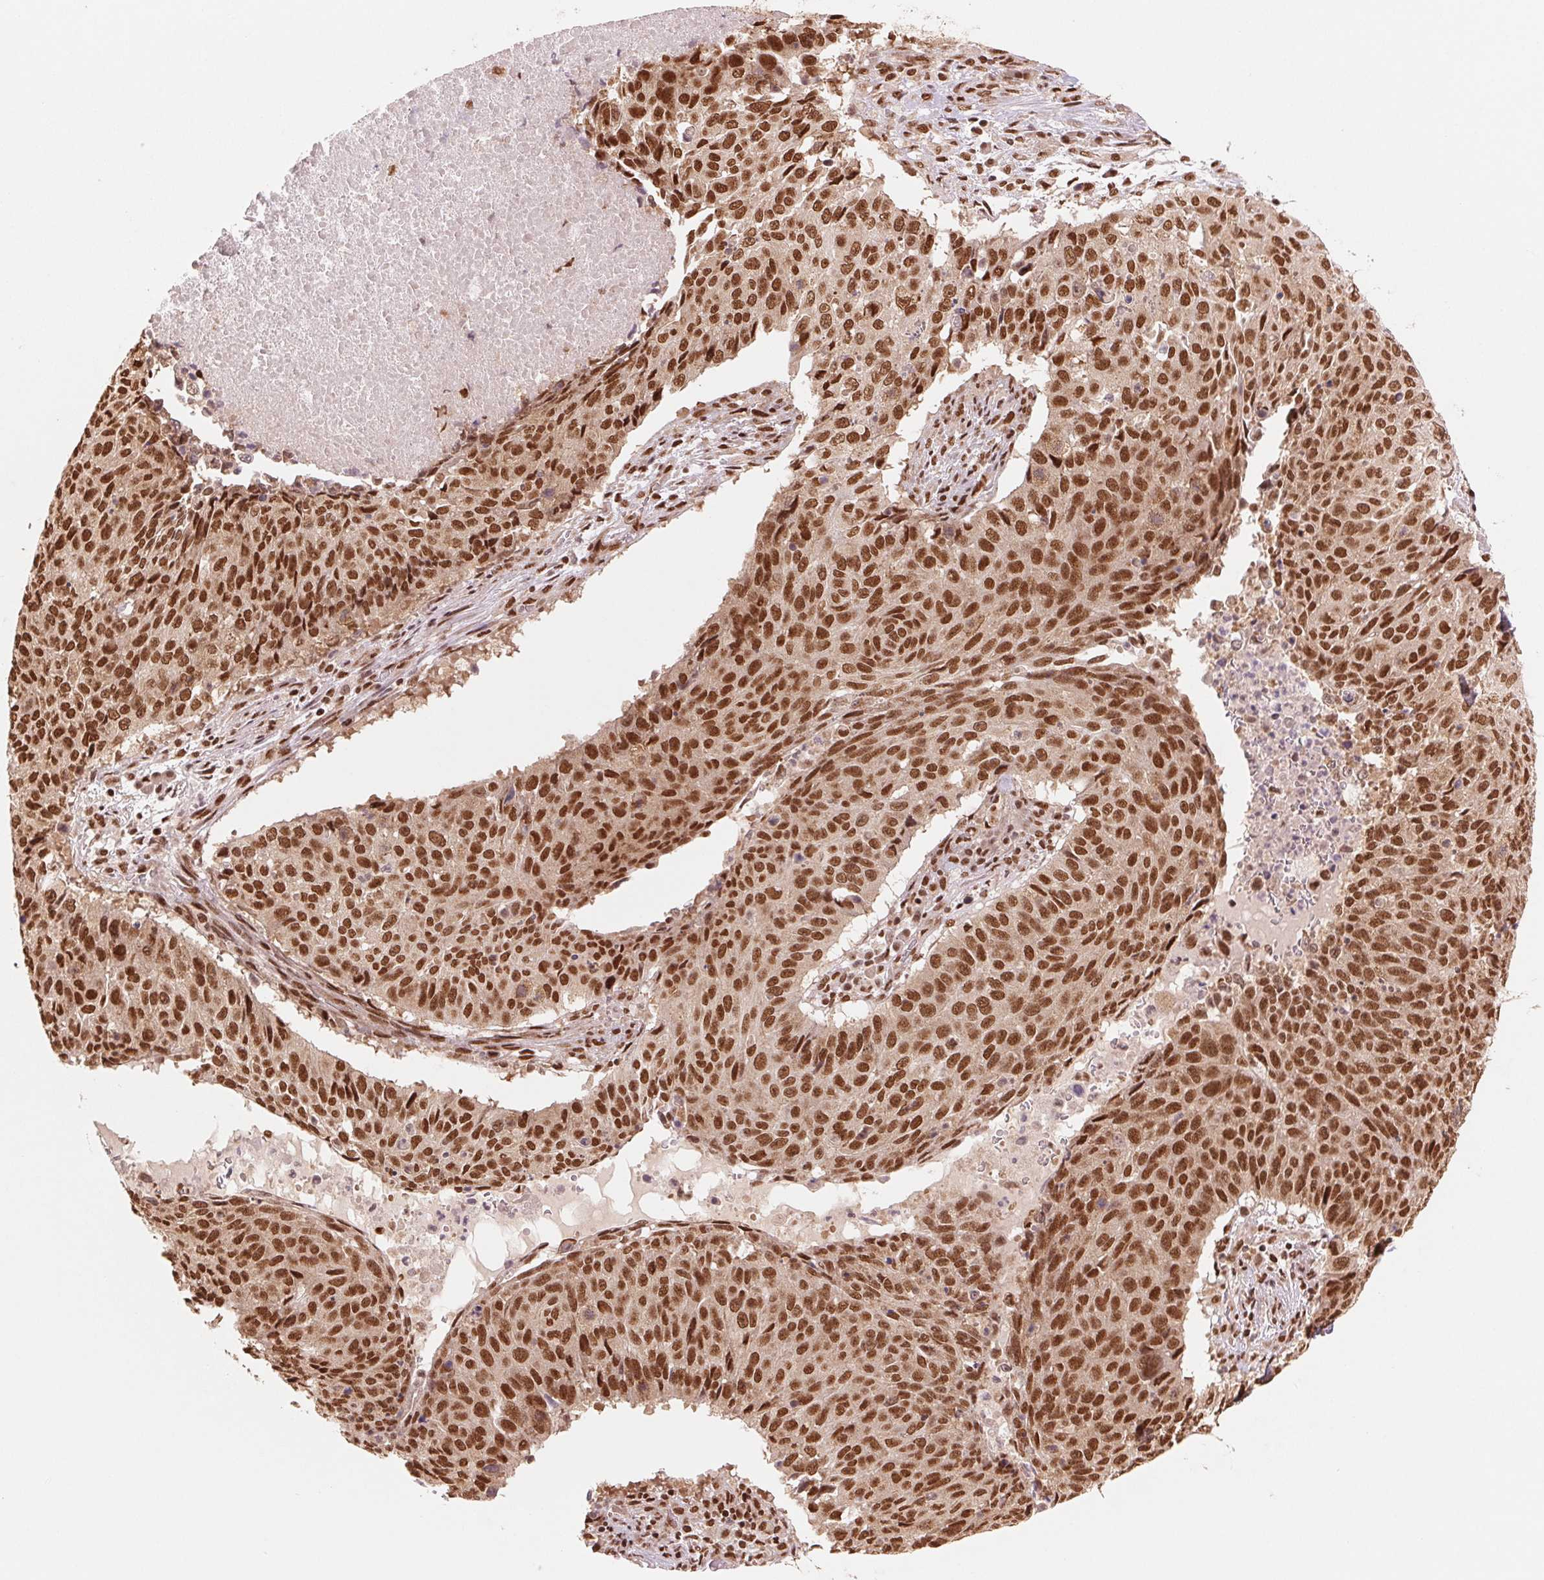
{"staining": {"intensity": "strong", "quantity": ">75%", "location": "nuclear"}, "tissue": "lung cancer", "cell_type": "Tumor cells", "image_type": "cancer", "snomed": [{"axis": "morphology", "description": "Normal tissue, NOS"}, {"axis": "morphology", "description": "Squamous cell carcinoma, NOS"}, {"axis": "topography", "description": "Bronchus"}, {"axis": "topography", "description": "Lung"}], "caption": "High-power microscopy captured an immunohistochemistry histopathology image of lung cancer, revealing strong nuclear staining in approximately >75% of tumor cells.", "gene": "TTLL9", "patient": {"sex": "male", "age": 64}}